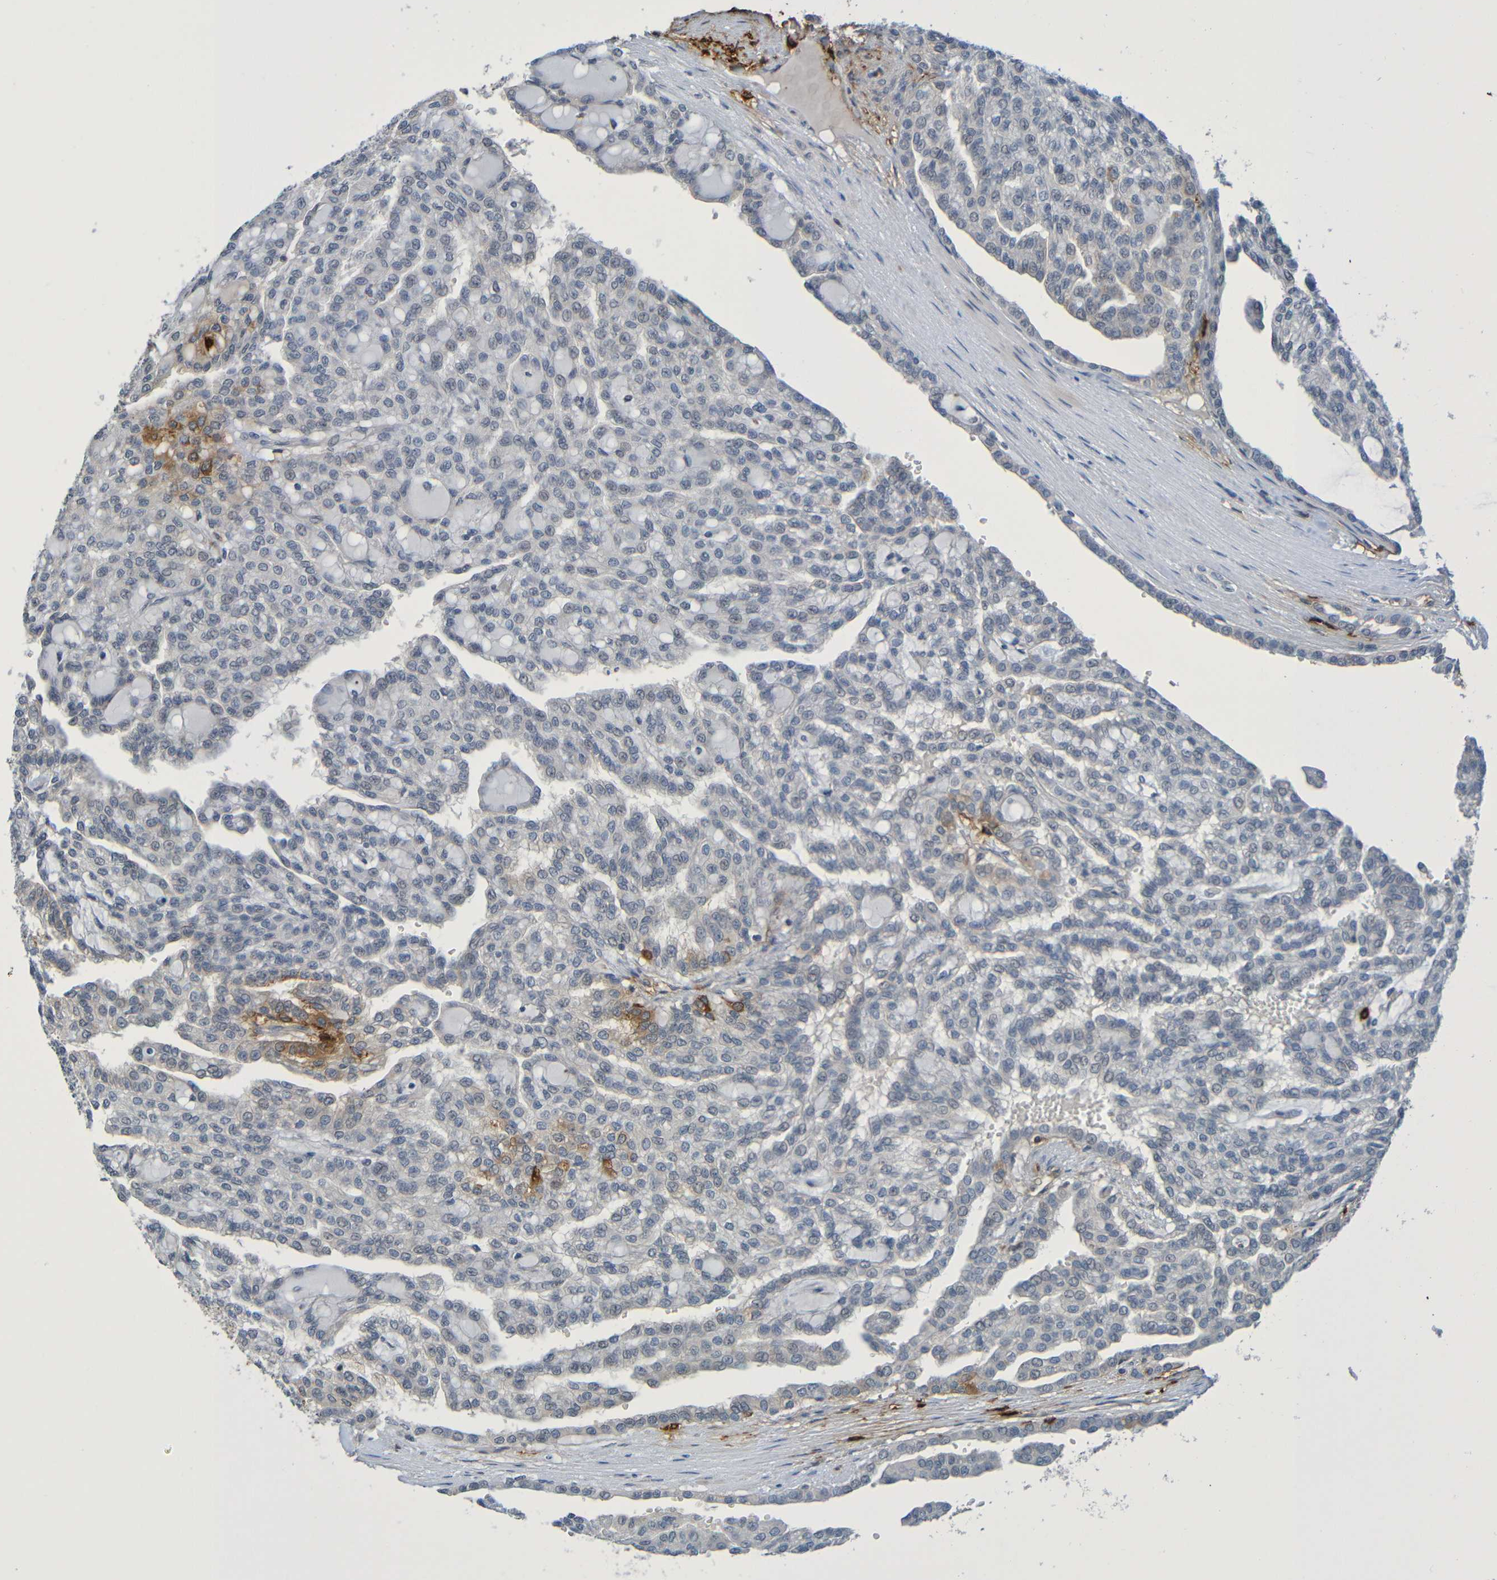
{"staining": {"intensity": "negative", "quantity": "none", "location": "none"}, "tissue": "renal cancer", "cell_type": "Tumor cells", "image_type": "cancer", "snomed": [{"axis": "morphology", "description": "Adenocarcinoma, NOS"}, {"axis": "topography", "description": "Kidney"}], "caption": "Protein analysis of renal adenocarcinoma demonstrates no significant staining in tumor cells.", "gene": "C3AR1", "patient": {"sex": "male", "age": 63}}